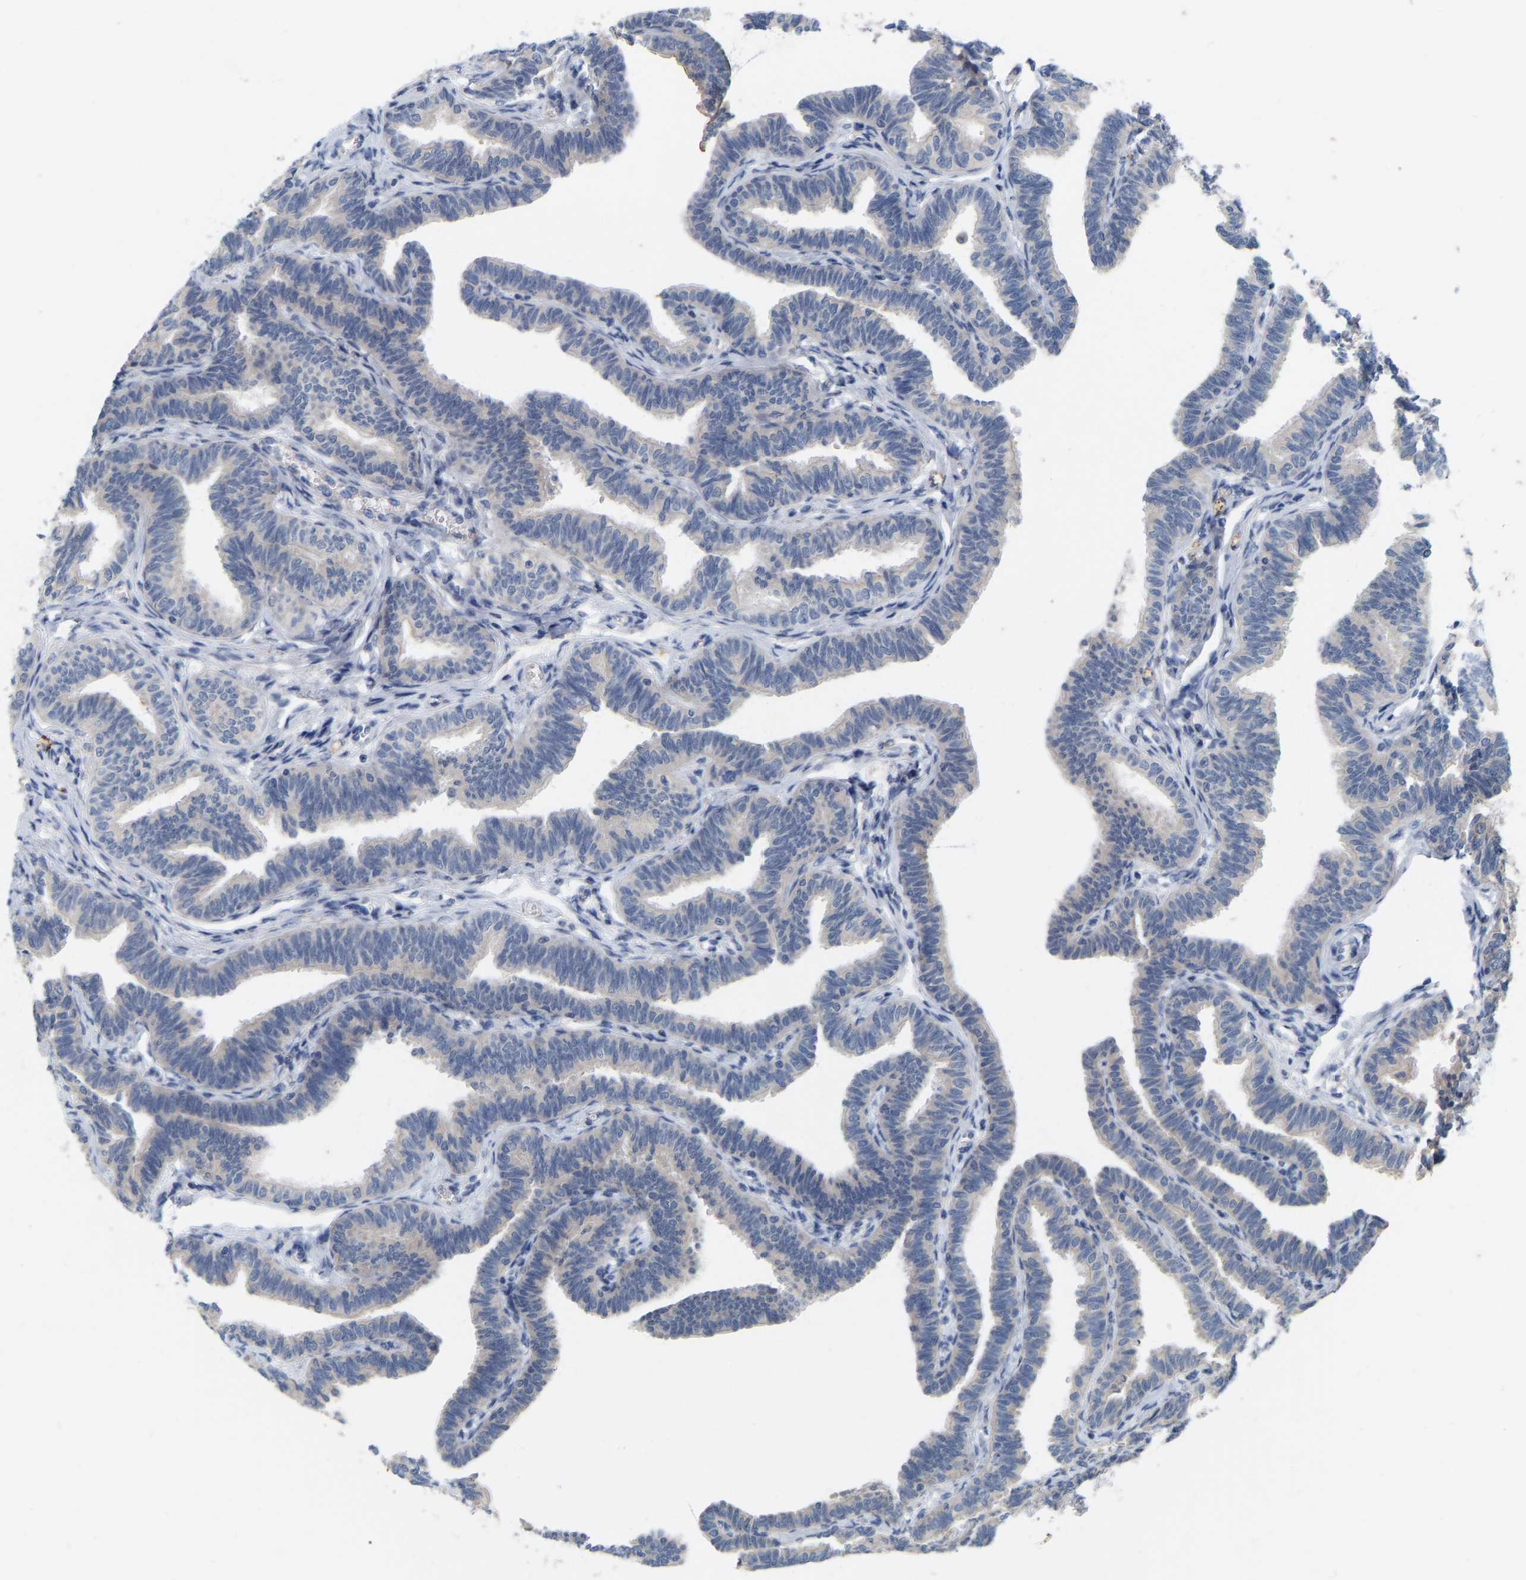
{"staining": {"intensity": "negative", "quantity": "none", "location": "none"}, "tissue": "fallopian tube", "cell_type": "Glandular cells", "image_type": "normal", "snomed": [{"axis": "morphology", "description": "Normal tissue, NOS"}, {"axis": "topography", "description": "Fallopian tube"}, {"axis": "topography", "description": "Ovary"}], "caption": "This is an IHC micrograph of unremarkable human fallopian tube. There is no expression in glandular cells.", "gene": "WIPI2", "patient": {"sex": "female", "age": 23}}